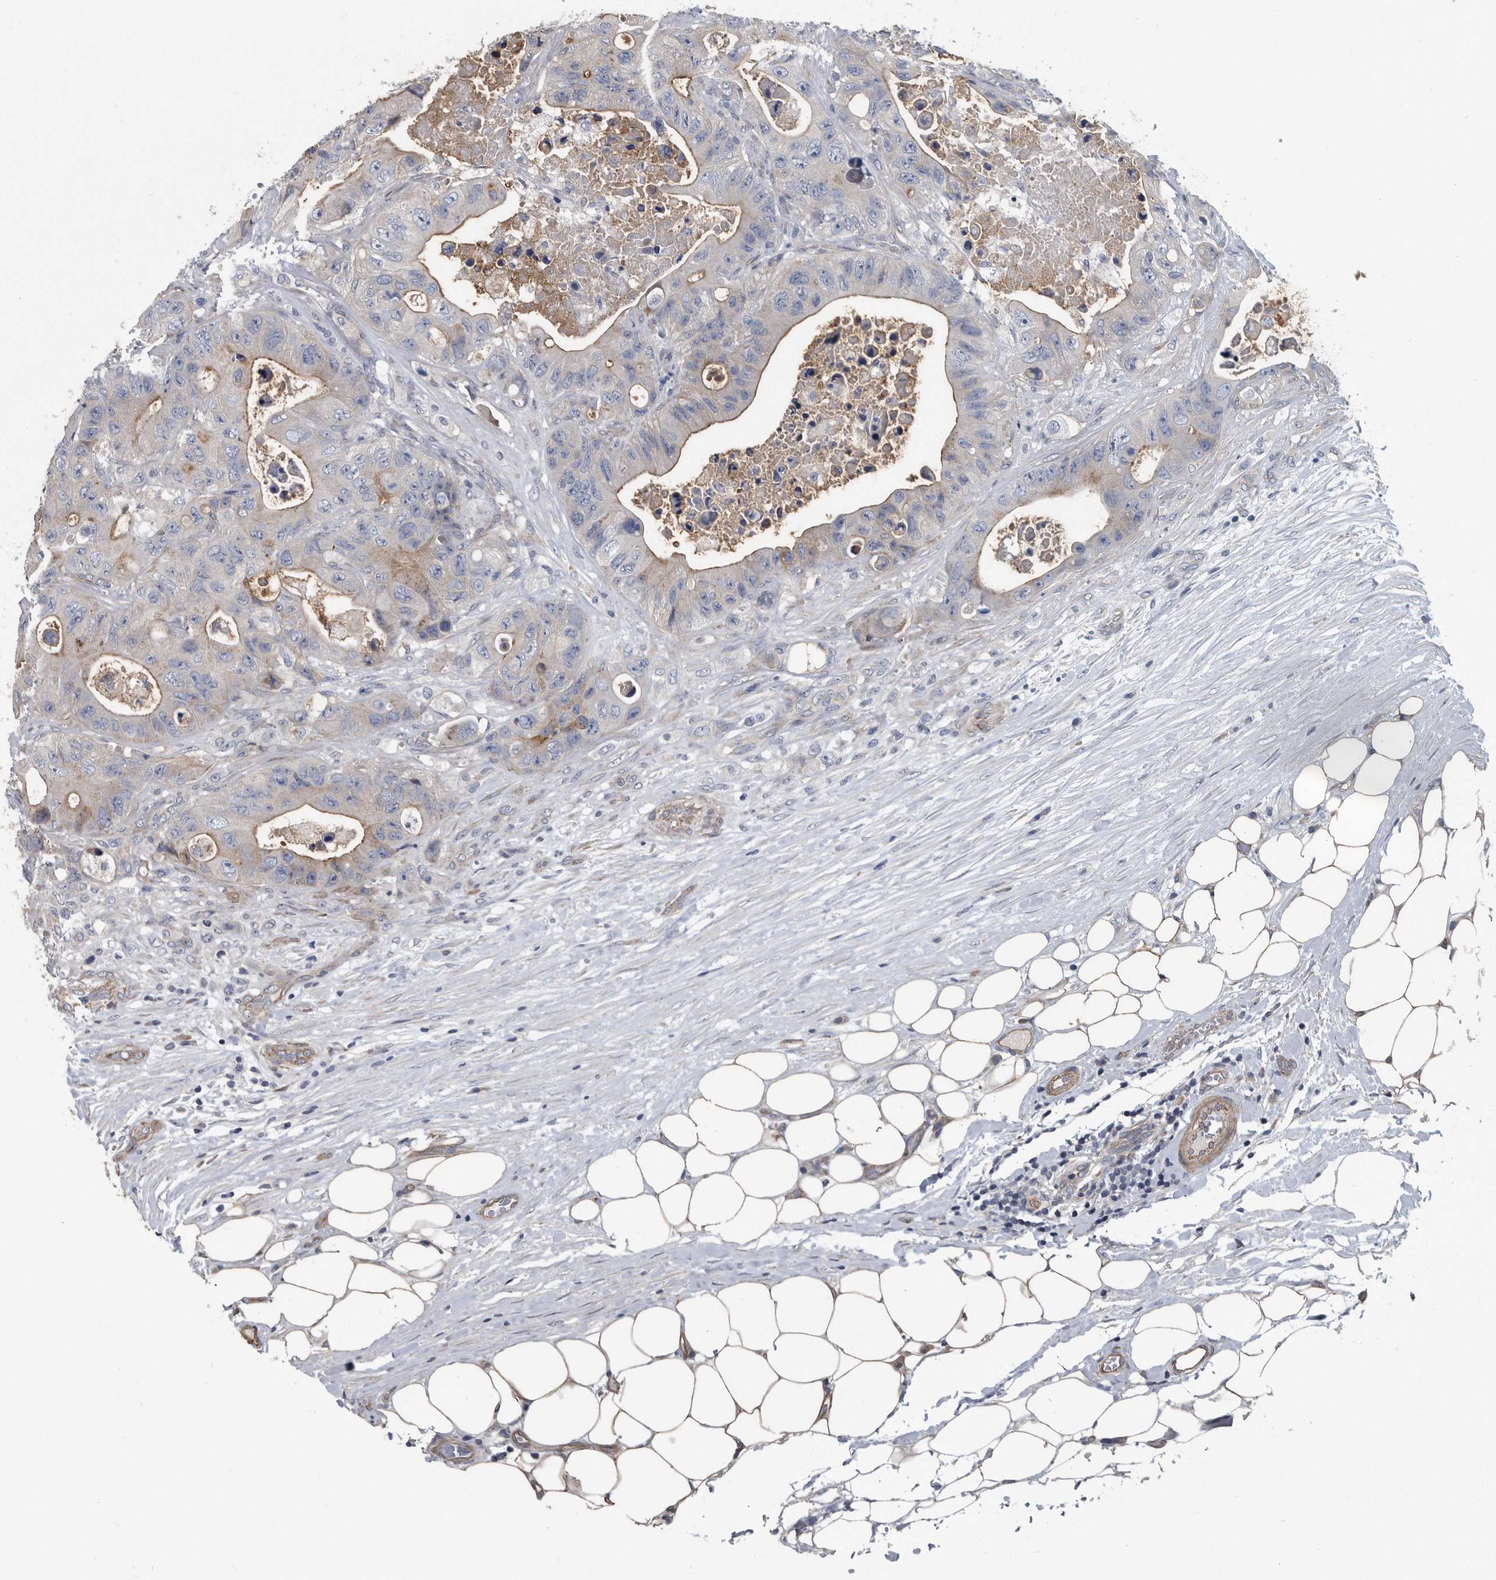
{"staining": {"intensity": "moderate", "quantity": "<25%", "location": "cytoplasmic/membranous"}, "tissue": "colorectal cancer", "cell_type": "Tumor cells", "image_type": "cancer", "snomed": [{"axis": "morphology", "description": "Adenocarcinoma, NOS"}, {"axis": "topography", "description": "Colon"}], "caption": "Immunohistochemical staining of colorectal adenocarcinoma reveals low levels of moderate cytoplasmic/membranous expression in approximately <25% of tumor cells. The protein of interest is shown in brown color, while the nuclei are stained blue.", "gene": "ARMCX1", "patient": {"sex": "female", "age": 46}}